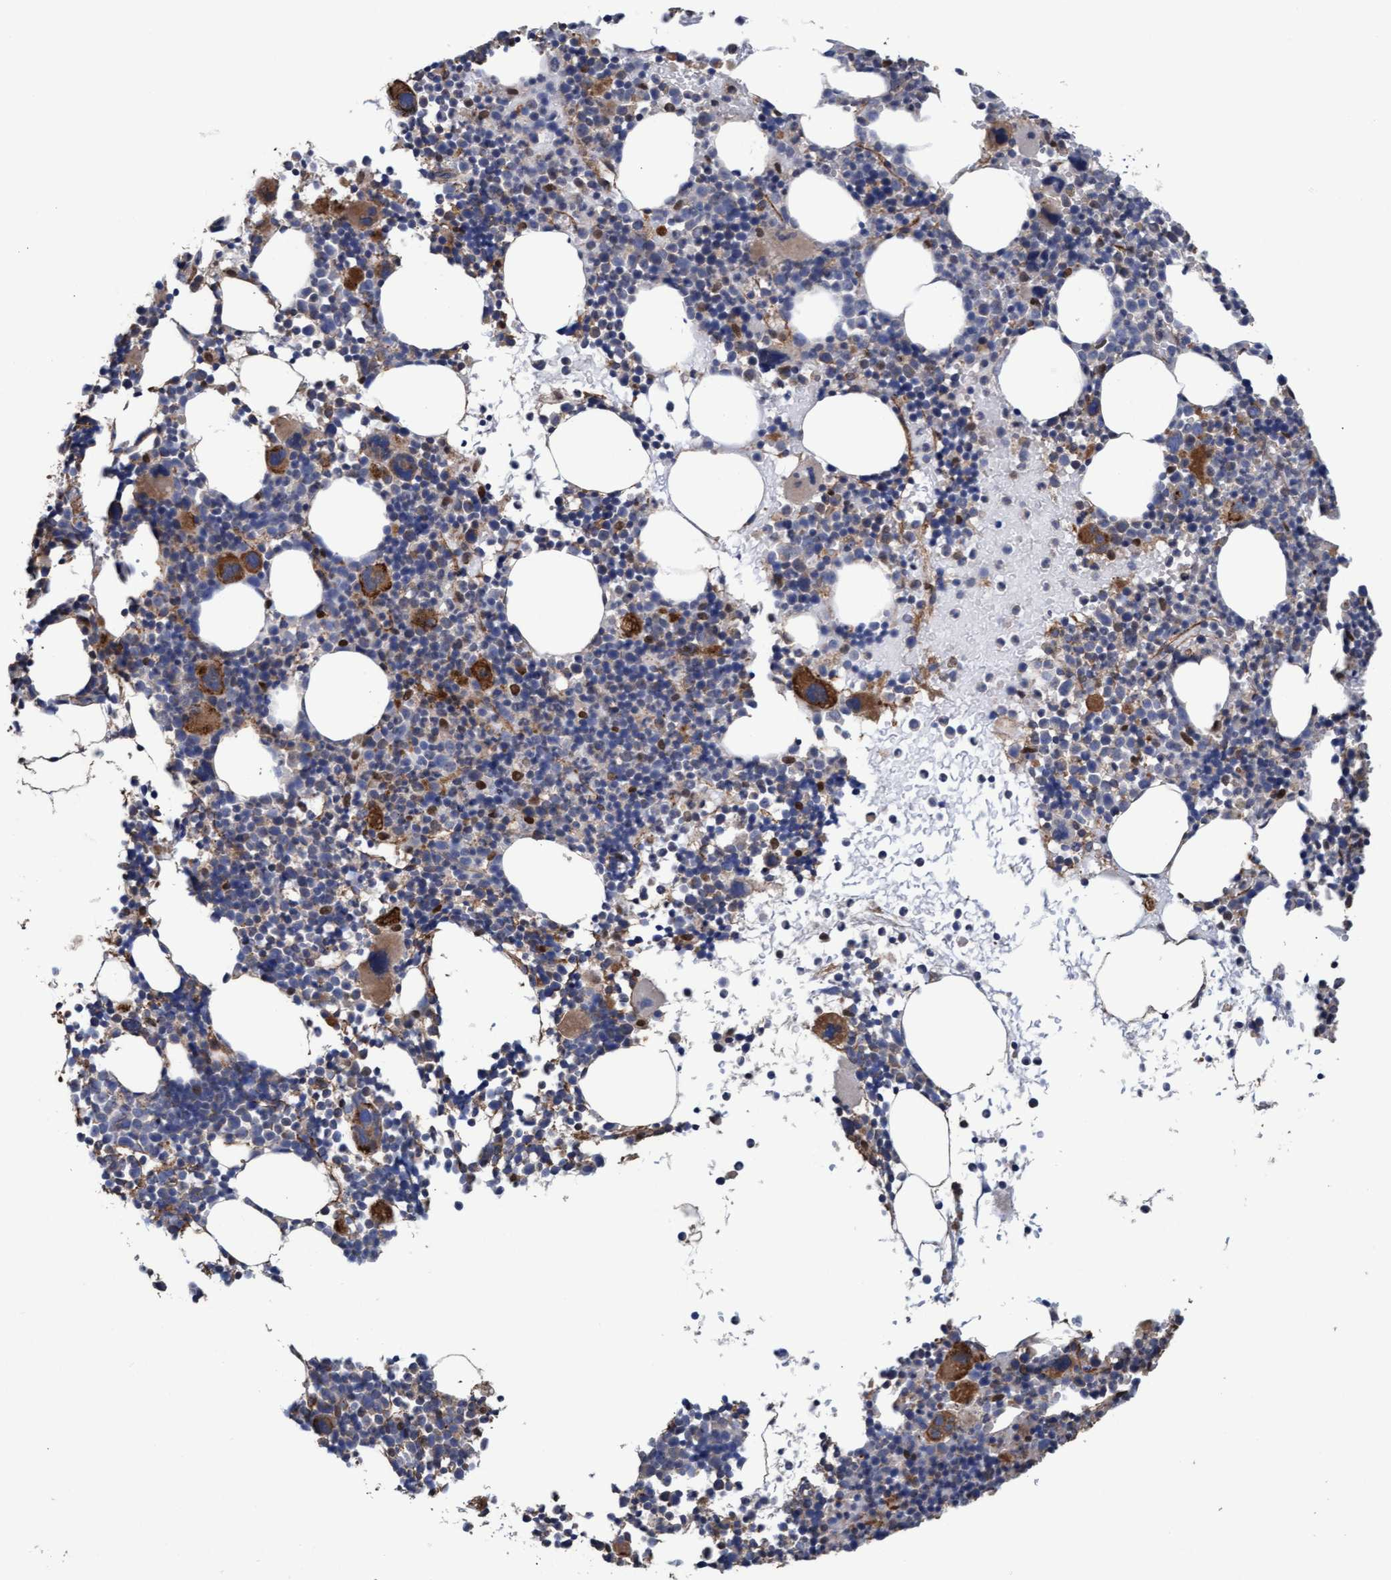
{"staining": {"intensity": "moderate", "quantity": "<25%", "location": "cytoplasmic/membranous"}, "tissue": "bone marrow", "cell_type": "Hematopoietic cells", "image_type": "normal", "snomed": [{"axis": "morphology", "description": "Normal tissue, NOS"}, {"axis": "topography", "description": "Bone marrow"}], "caption": "Immunohistochemistry micrograph of unremarkable bone marrow: human bone marrow stained using IHC shows low levels of moderate protein expression localized specifically in the cytoplasmic/membranous of hematopoietic cells, appearing as a cytoplasmic/membranous brown color.", "gene": "MRPL38", "patient": {"sex": "male", "age": 51}}